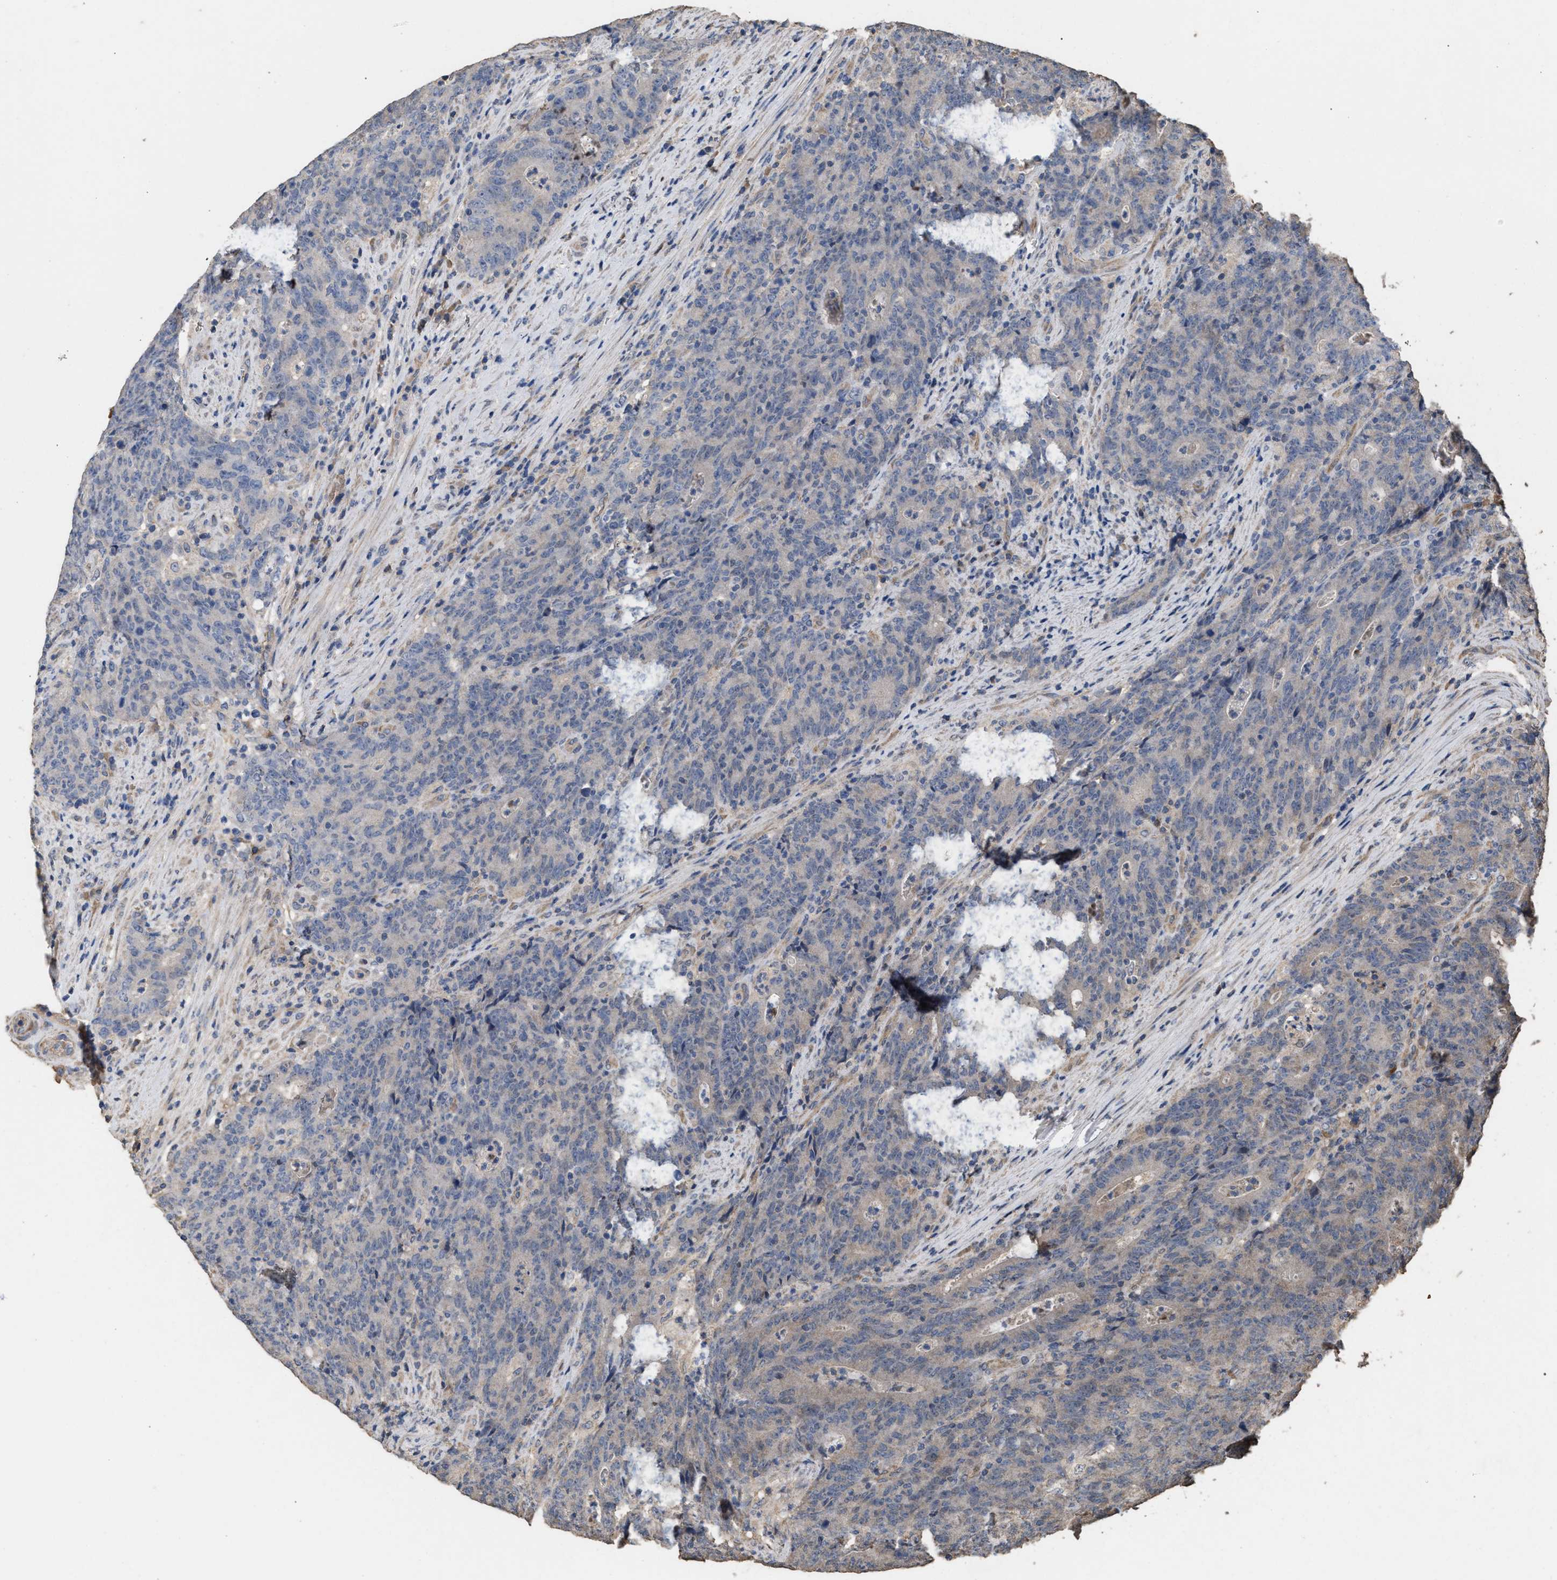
{"staining": {"intensity": "negative", "quantity": "none", "location": "none"}, "tissue": "colorectal cancer", "cell_type": "Tumor cells", "image_type": "cancer", "snomed": [{"axis": "morphology", "description": "Normal tissue, NOS"}, {"axis": "morphology", "description": "Adenocarcinoma, NOS"}, {"axis": "topography", "description": "Colon"}], "caption": "Immunohistochemical staining of human colorectal cancer displays no significant expression in tumor cells.", "gene": "HTRA3", "patient": {"sex": "female", "age": 75}}